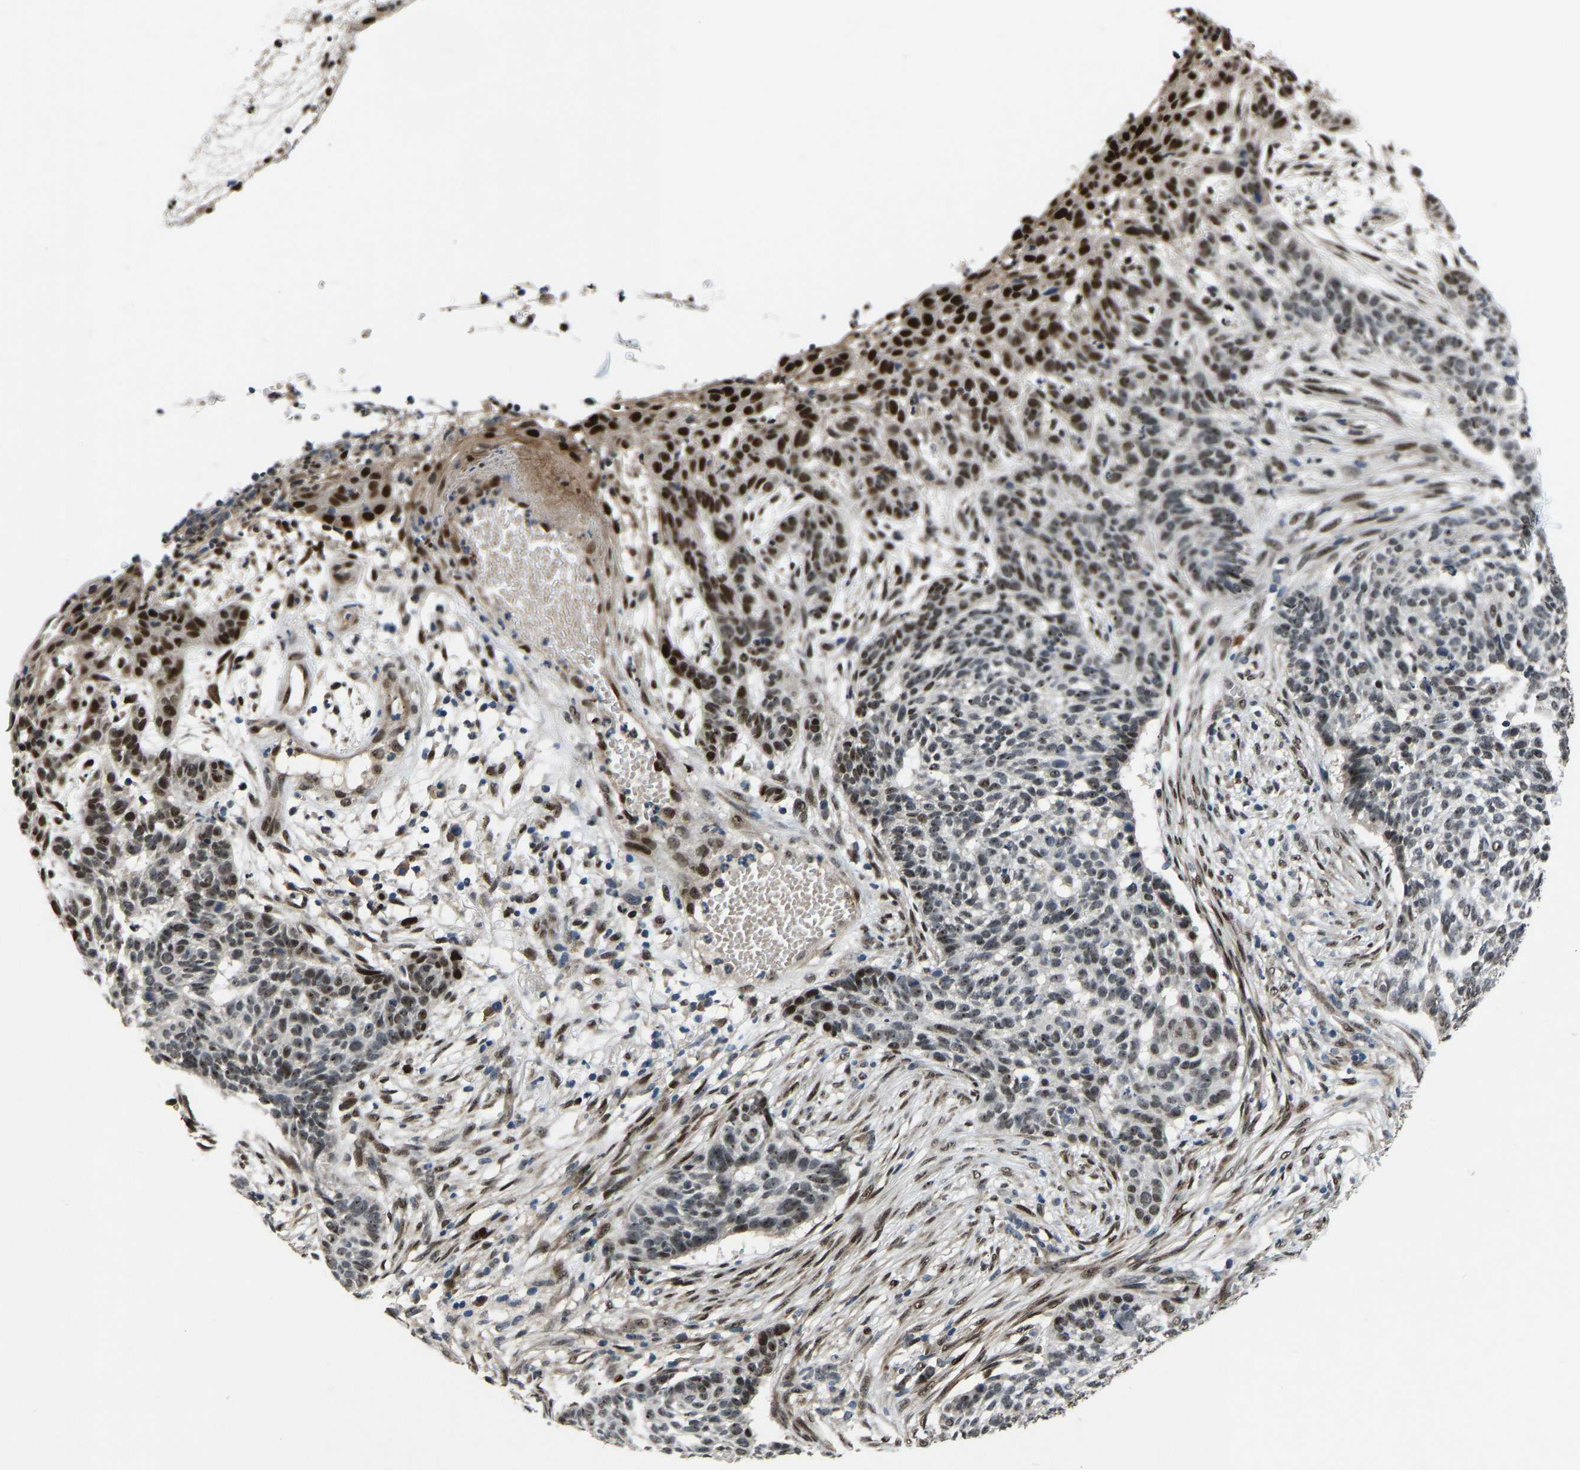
{"staining": {"intensity": "strong", "quantity": "<25%", "location": "nuclear"}, "tissue": "skin cancer", "cell_type": "Tumor cells", "image_type": "cancer", "snomed": [{"axis": "morphology", "description": "Basal cell carcinoma"}, {"axis": "topography", "description": "Skin"}], "caption": "Immunohistochemistry (IHC) photomicrograph of skin cancer (basal cell carcinoma) stained for a protein (brown), which exhibits medium levels of strong nuclear staining in approximately <25% of tumor cells.", "gene": "FOS", "patient": {"sex": "male", "age": 85}}